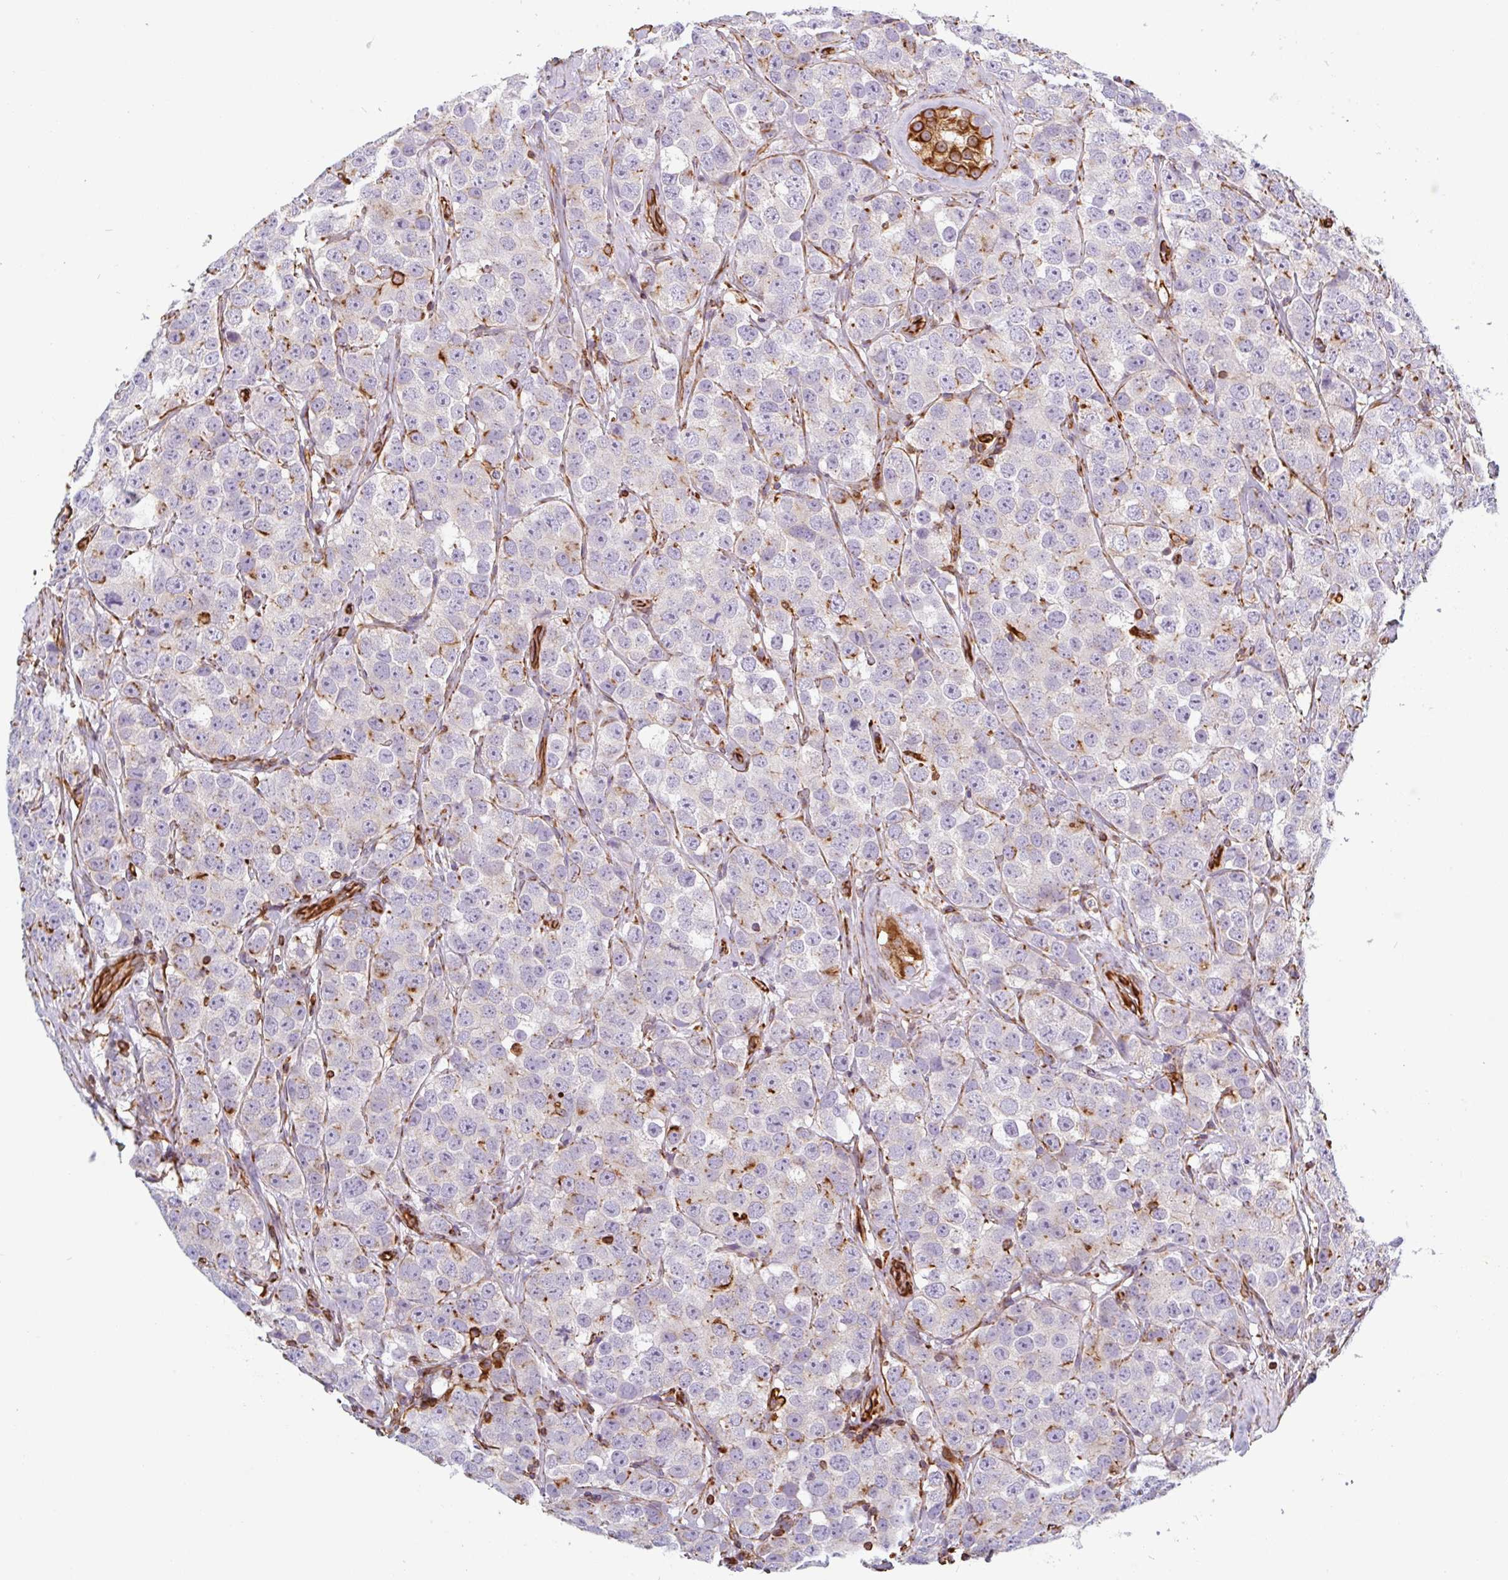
{"staining": {"intensity": "weak", "quantity": "<25%", "location": "cytoplasmic/membranous"}, "tissue": "testis cancer", "cell_type": "Tumor cells", "image_type": "cancer", "snomed": [{"axis": "morphology", "description": "Seminoma, NOS"}, {"axis": "topography", "description": "Testis"}], "caption": "Immunohistochemical staining of human testis seminoma displays no significant staining in tumor cells. Brightfield microscopy of immunohistochemistry (IHC) stained with DAB (3,3'-diaminobenzidine) (brown) and hematoxylin (blue), captured at high magnification.", "gene": "PPFIA1", "patient": {"sex": "male", "age": 28}}